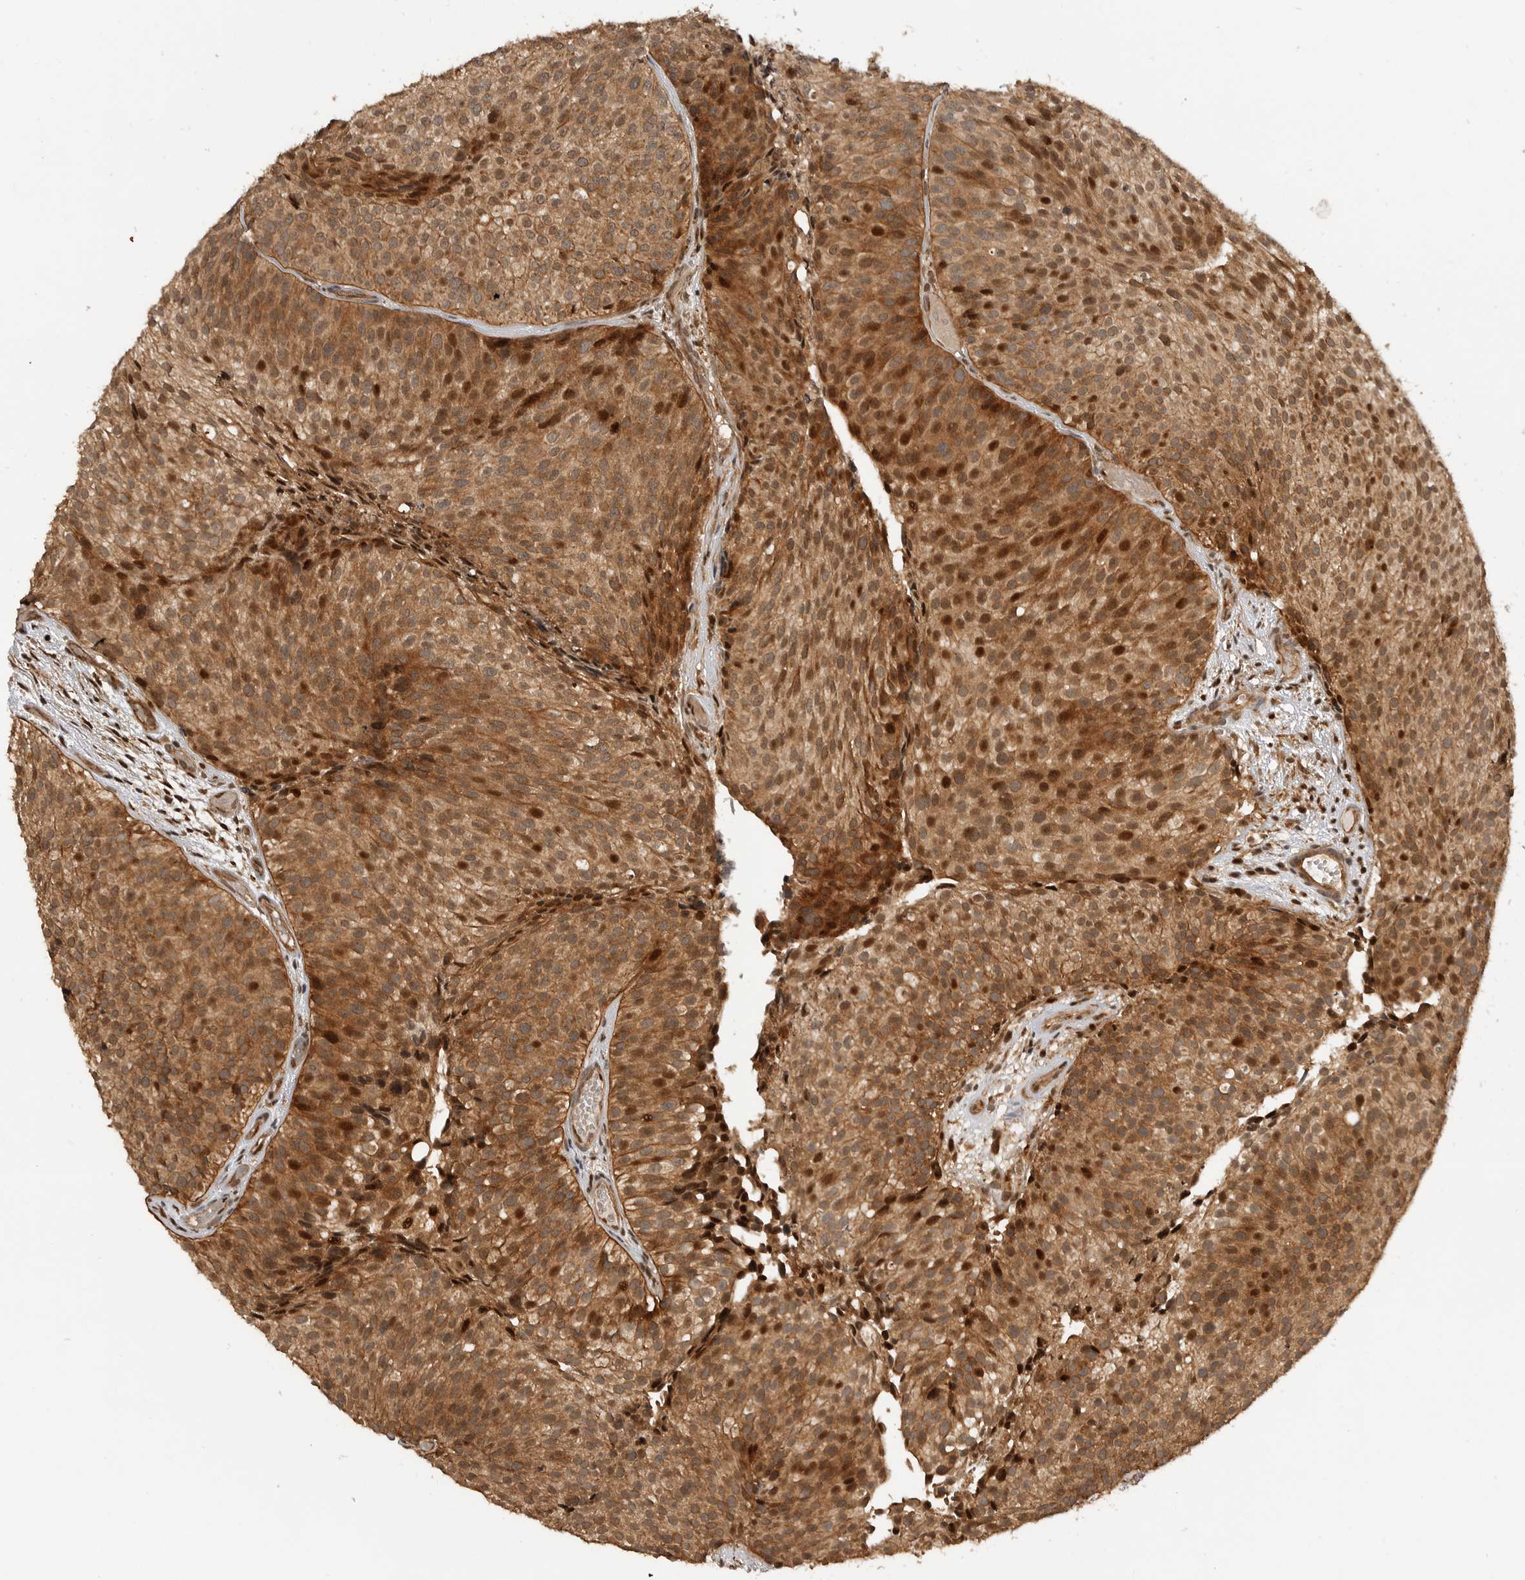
{"staining": {"intensity": "moderate", "quantity": ">75%", "location": "cytoplasmic/membranous,nuclear"}, "tissue": "urothelial cancer", "cell_type": "Tumor cells", "image_type": "cancer", "snomed": [{"axis": "morphology", "description": "Urothelial carcinoma, Low grade"}, {"axis": "topography", "description": "Urinary bladder"}], "caption": "Tumor cells reveal moderate cytoplasmic/membranous and nuclear expression in approximately >75% of cells in urothelial carcinoma (low-grade). (IHC, brightfield microscopy, high magnification).", "gene": "ADPRS", "patient": {"sex": "male", "age": 86}}